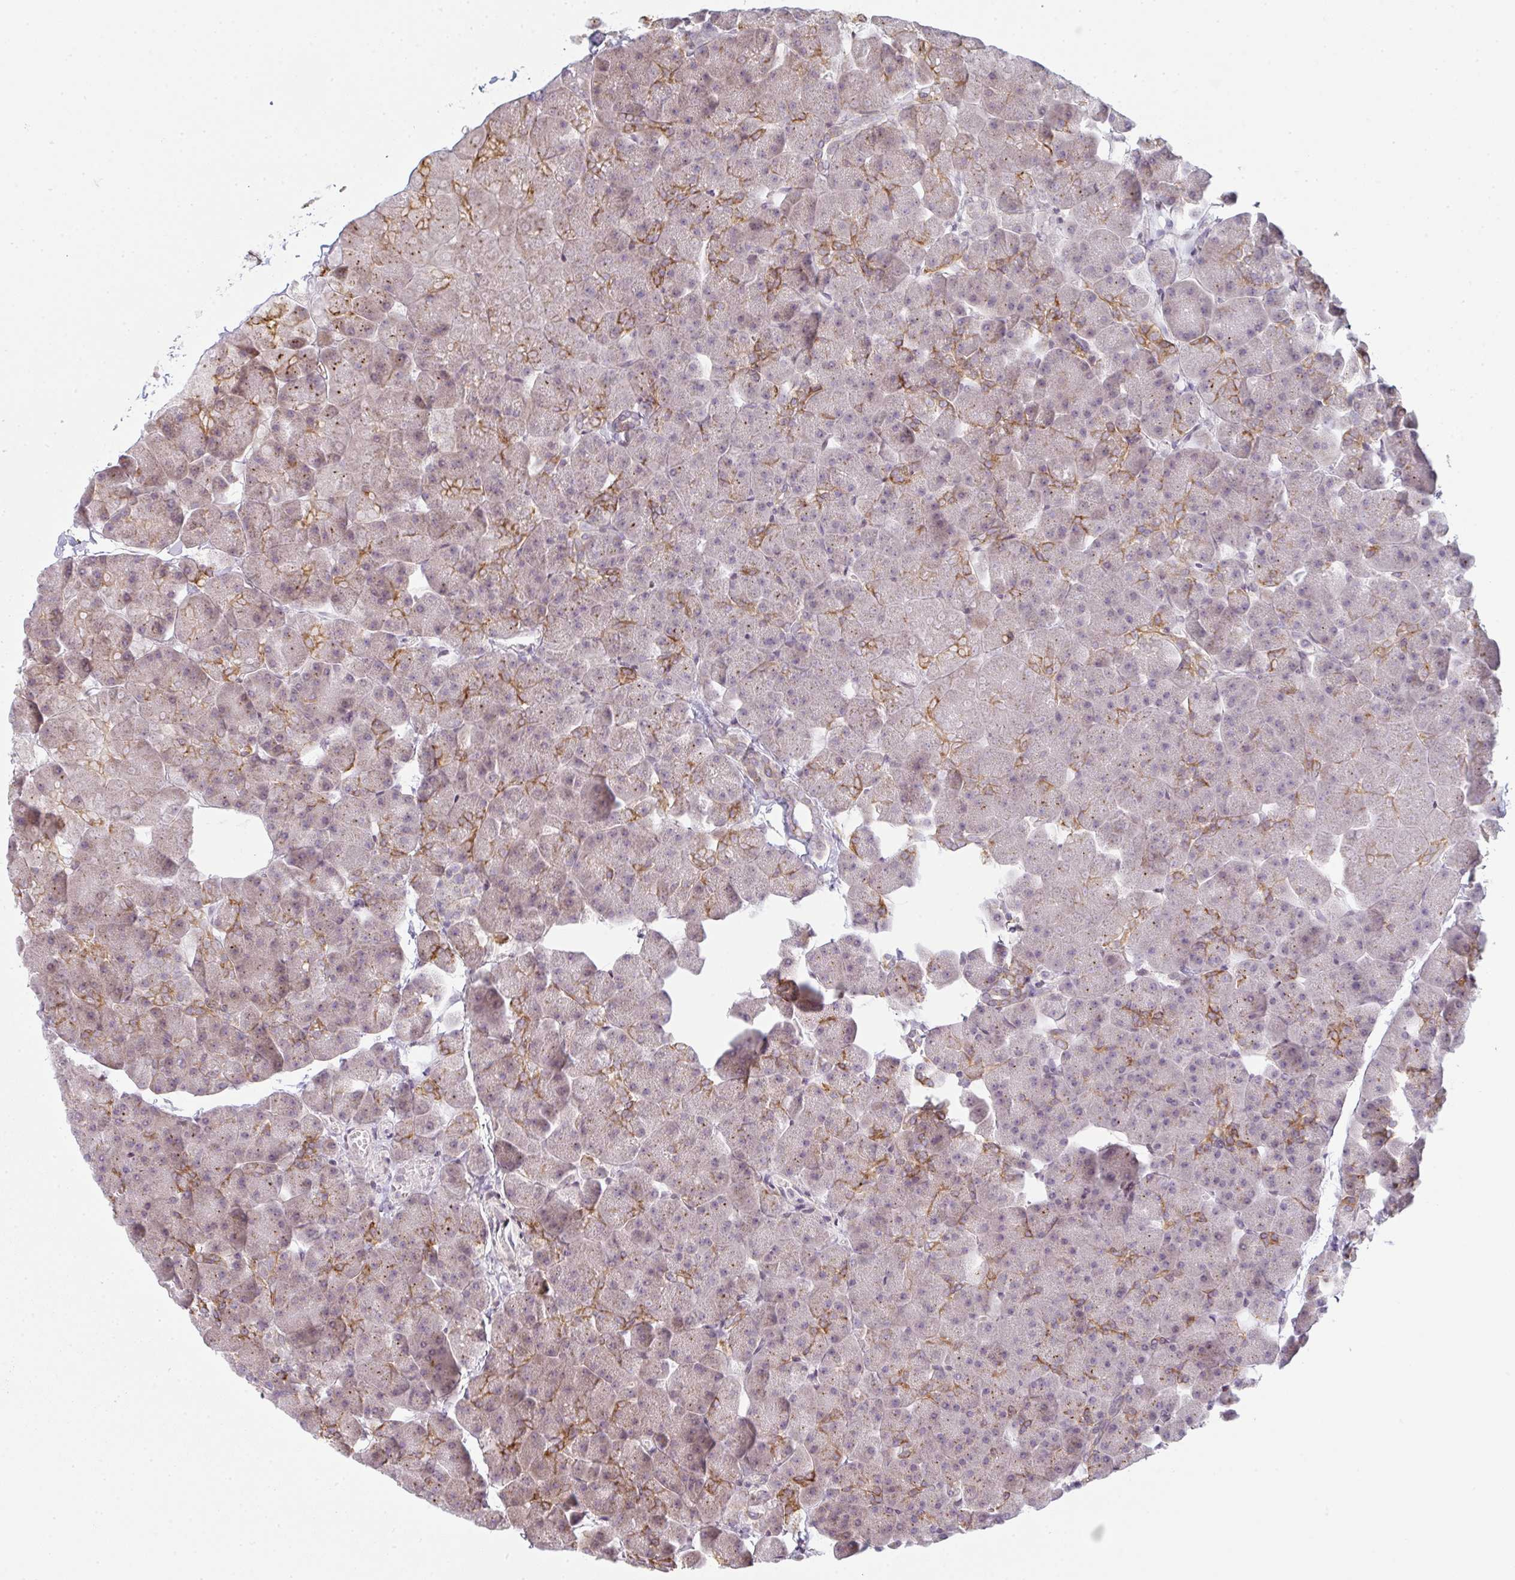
{"staining": {"intensity": "moderate", "quantity": "25%-75%", "location": "cytoplasmic/membranous"}, "tissue": "pancreas", "cell_type": "Exocrine glandular cells", "image_type": "normal", "snomed": [{"axis": "morphology", "description": "Normal tissue, NOS"}, {"axis": "topography", "description": "Pancreas"}], "caption": "Normal pancreas reveals moderate cytoplasmic/membranous expression in approximately 25%-75% of exocrine glandular cells, visualized by immunohistochemistry.", "gene": "TMEM237", "patient": {"sex": "male", "age": 35}}